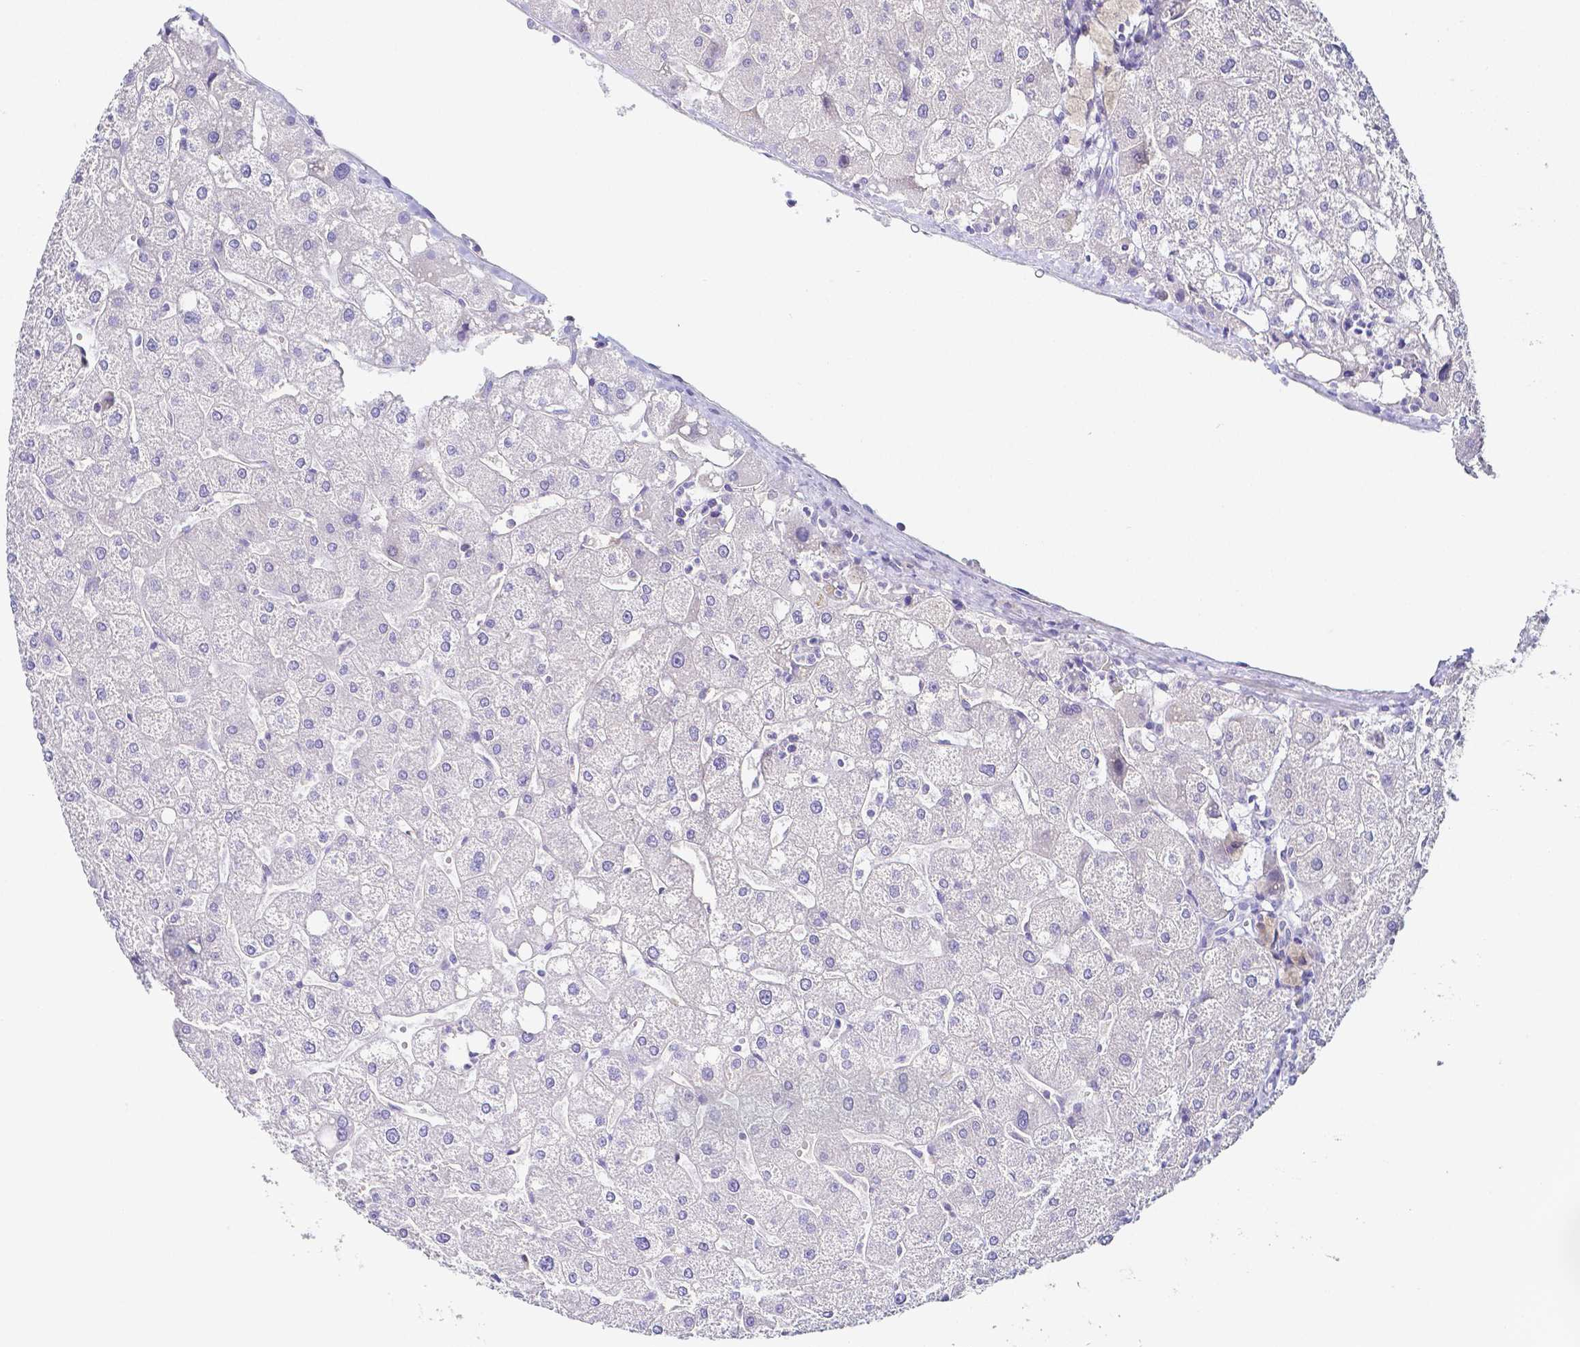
{"staining": {"intensity": "weak", "quantity": ">75%", "location": "cytoplasmic/membranous"}, "tissue": "liver", "cell_type": "Cholangiocytes", "image_type": "normal", "snomed": [{"axis": "morphology", "description": "Normal tissue, NOS"}, {"axis": "topography", "description": "Liver"}], "caption": "Cholangiocytes exhibit low levels of weak cytoplasmic/membranous staining in about >75% of cells in unremarkable liver. The staining was performed using DAB (3,3'-diaminobenzidine) to visualize the protein expression in brown, while the nuclei were stained in blue with hematoxylin (Magnification: 20x).", "gene": "PKP3", "patient": {"sex": "male", "age": 67}}